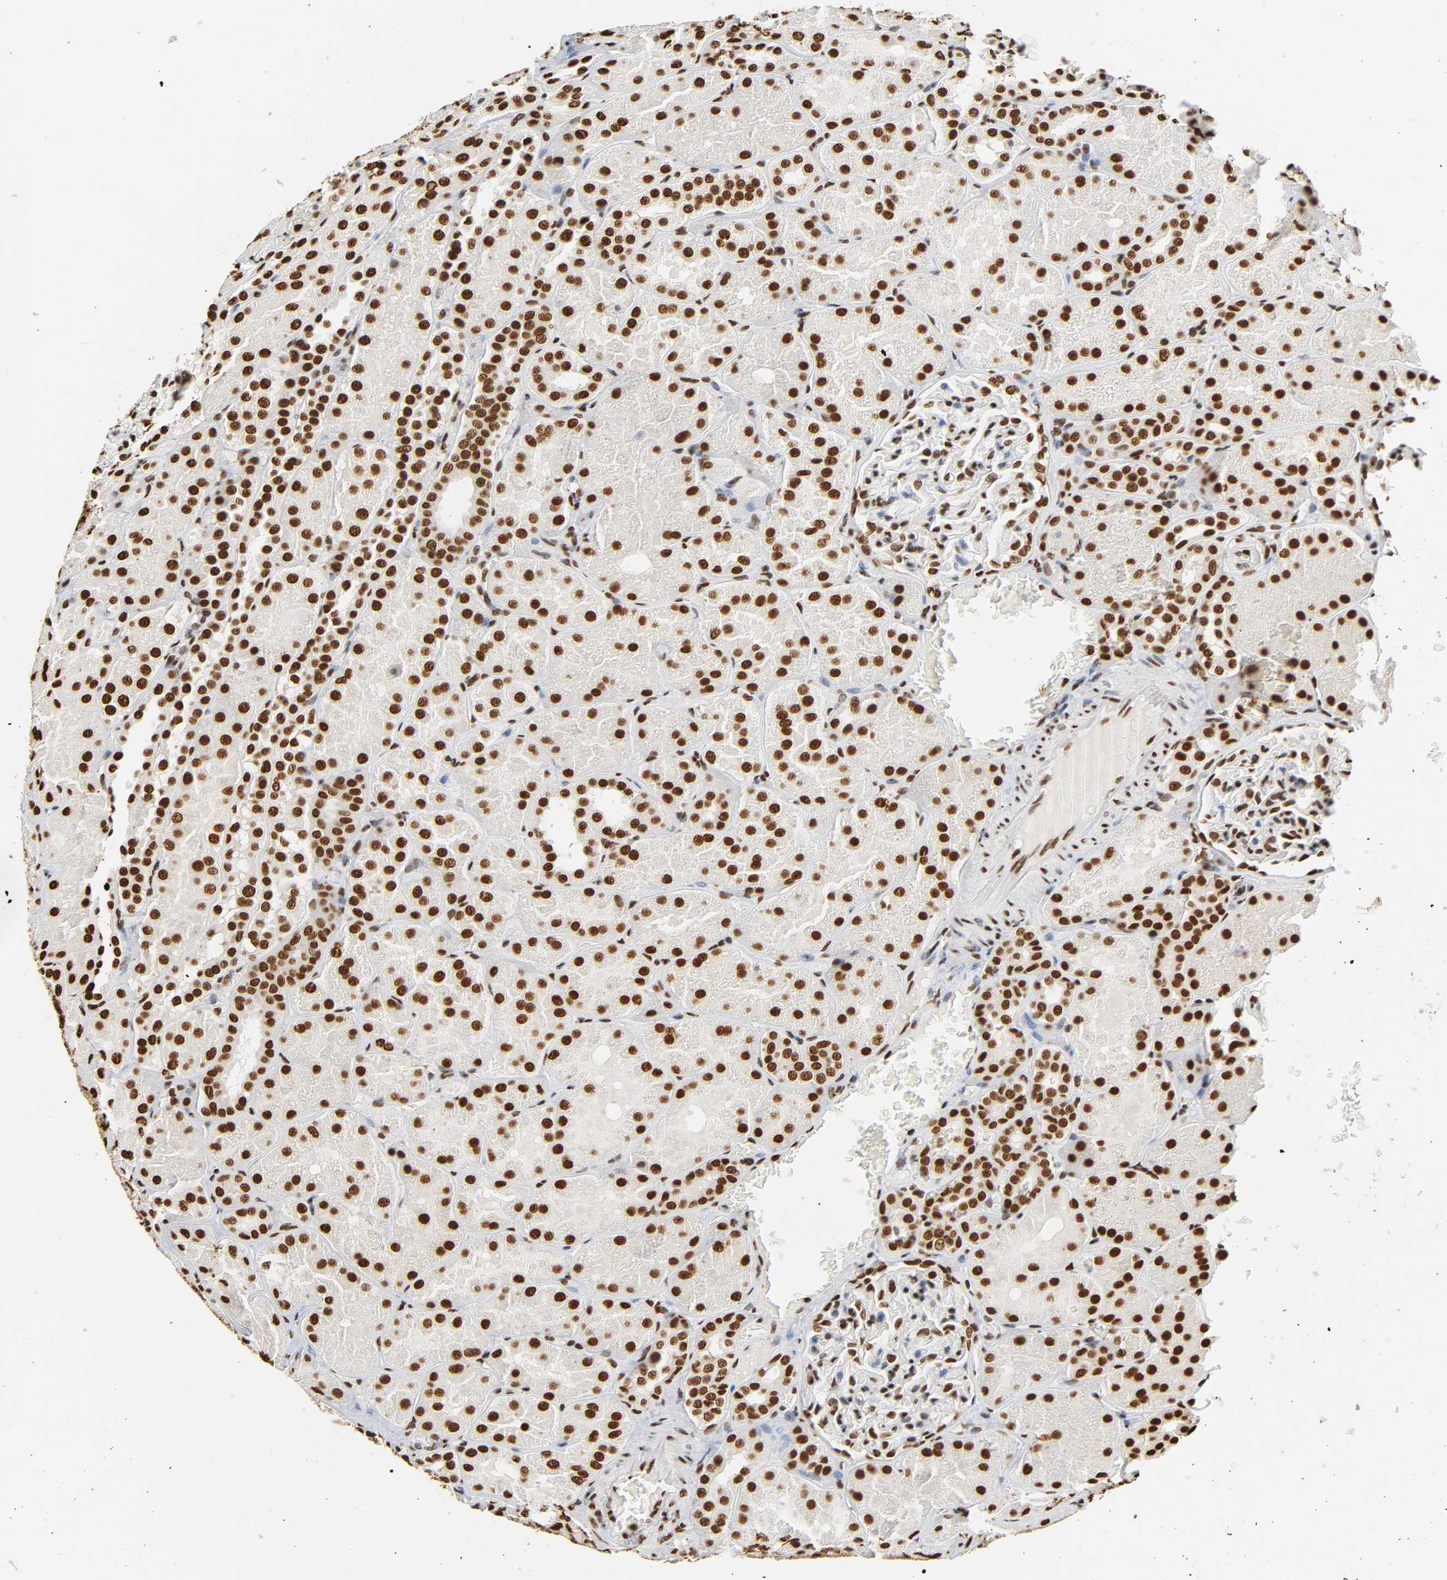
{"staining": {"intensity": "strong", "quantity": ">75%", "location": "nuclear"}, "tissue": "kidney", "cell_type": "Cells in glomeruli", "image_type": "normal", "snomed": [{"axis": "morphology", "description": "Normal tissue, NOS"}, {"axis": "topography", "description": "Kidney"}], "caption": "A high-resolution histopathology image shows immunohistochemistry staining of unremarkable kidney, which demonstrates strong nuclear positivity in about >75% of cells in glomeruli. The staining is performed using DAB (3,3'-diaminobenzidine) brown chromogen to label protein expression. The nuclei are counter-stained blue using hematoxylin.", "gene": "HNRNPC", "patient": {"sex": "male", "age": 28}}